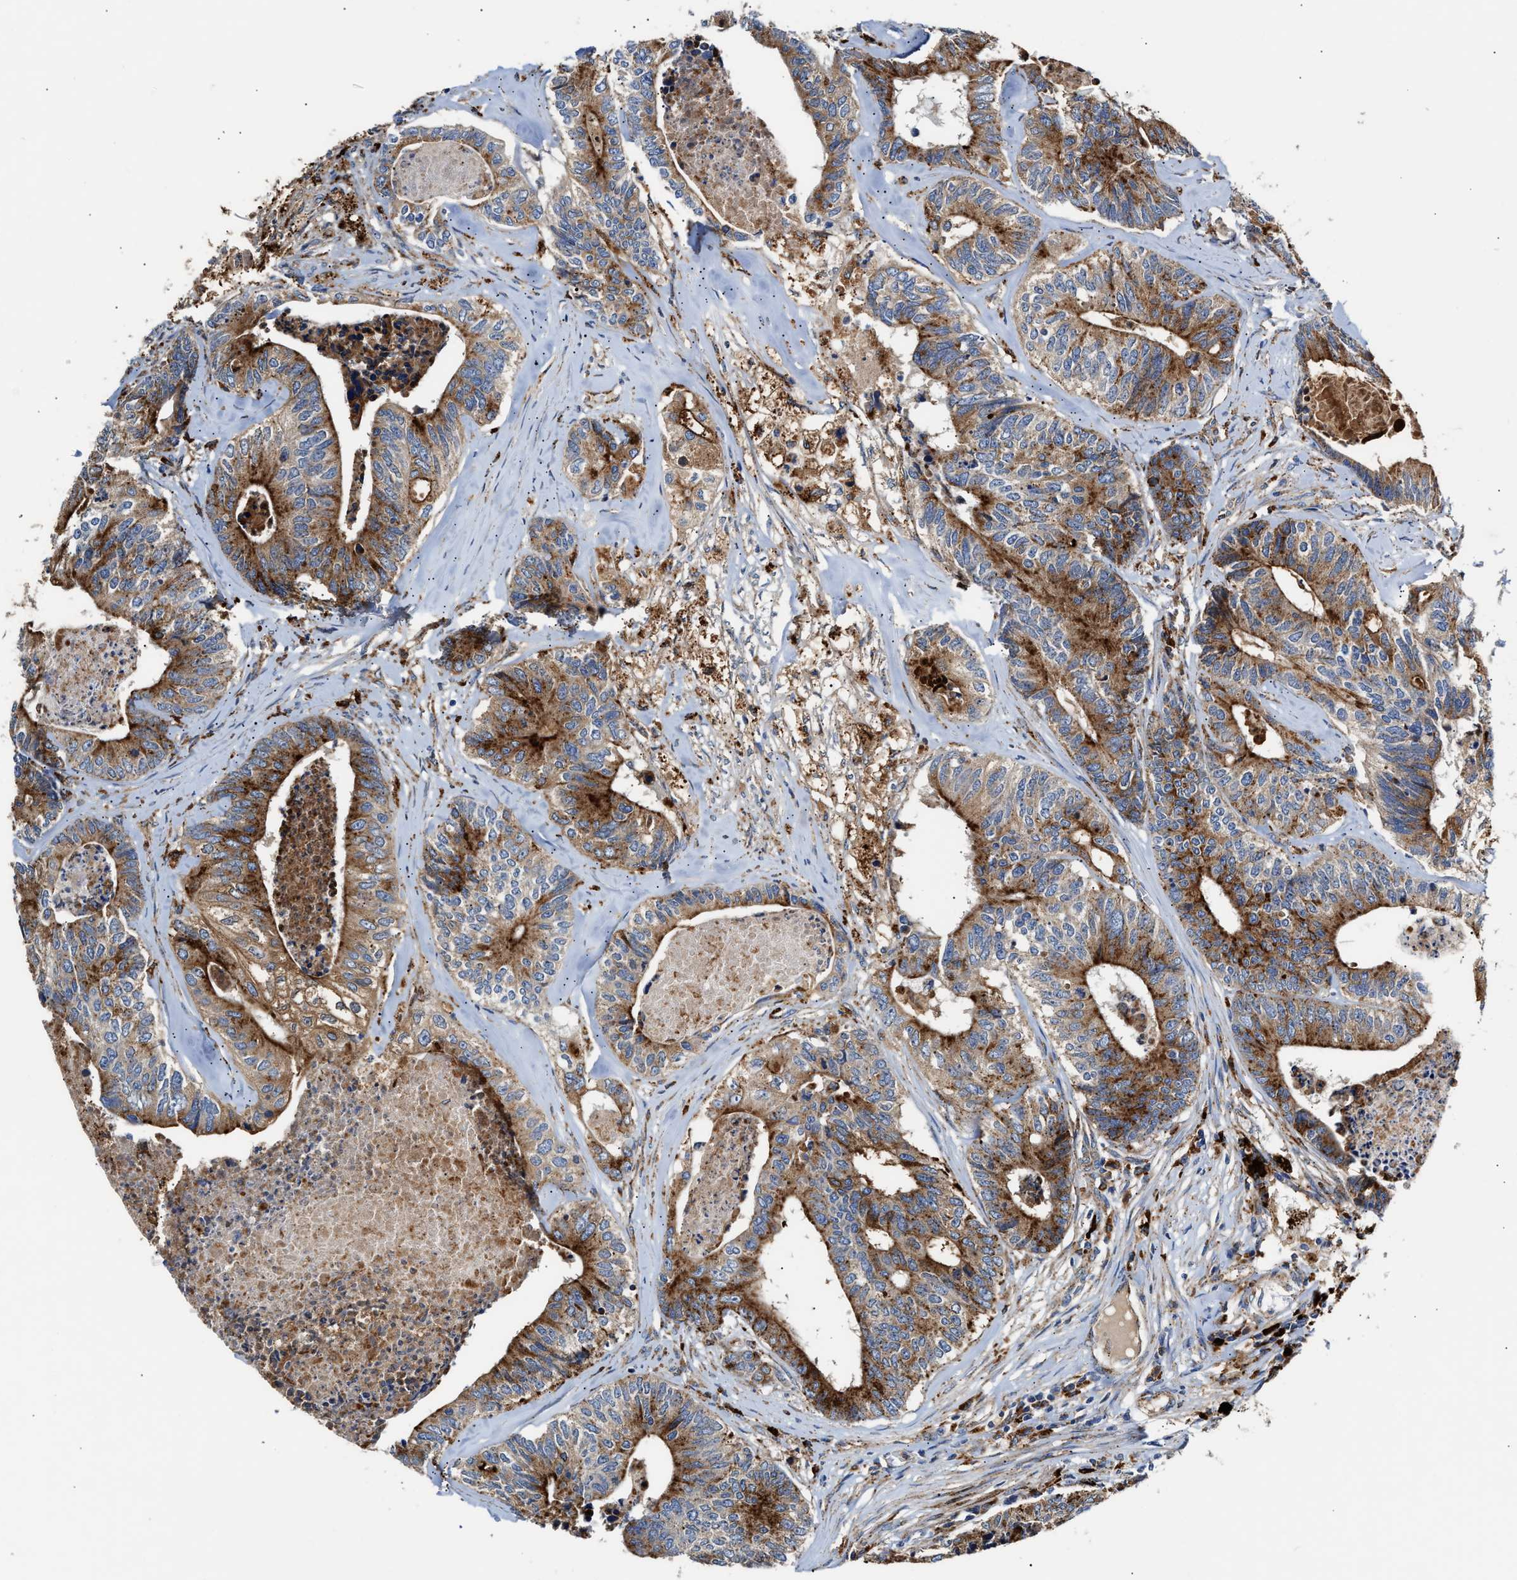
{"staining": {"intensity": "strong", "quantity": ">75%", "location": "cytoplasmic/membranous"}, "tissue": "colorectal cancer", "cell_type": "Tumor cells", "image_type": "cancer", "snomed": [{"axis": "morphology", "description": "Adenocarcinoma, NOS"}, {"axis": "topography", "description": "Colon"}], "caption": "Colorectal cancer (adenocarcinoma) stained with immunohistochemistry reveals strong cytoplasmic/membranous expression in approximately >75% of tumor cells.", "gene": "CCDC146", "patient": {"sex": "female", "age": 67}}